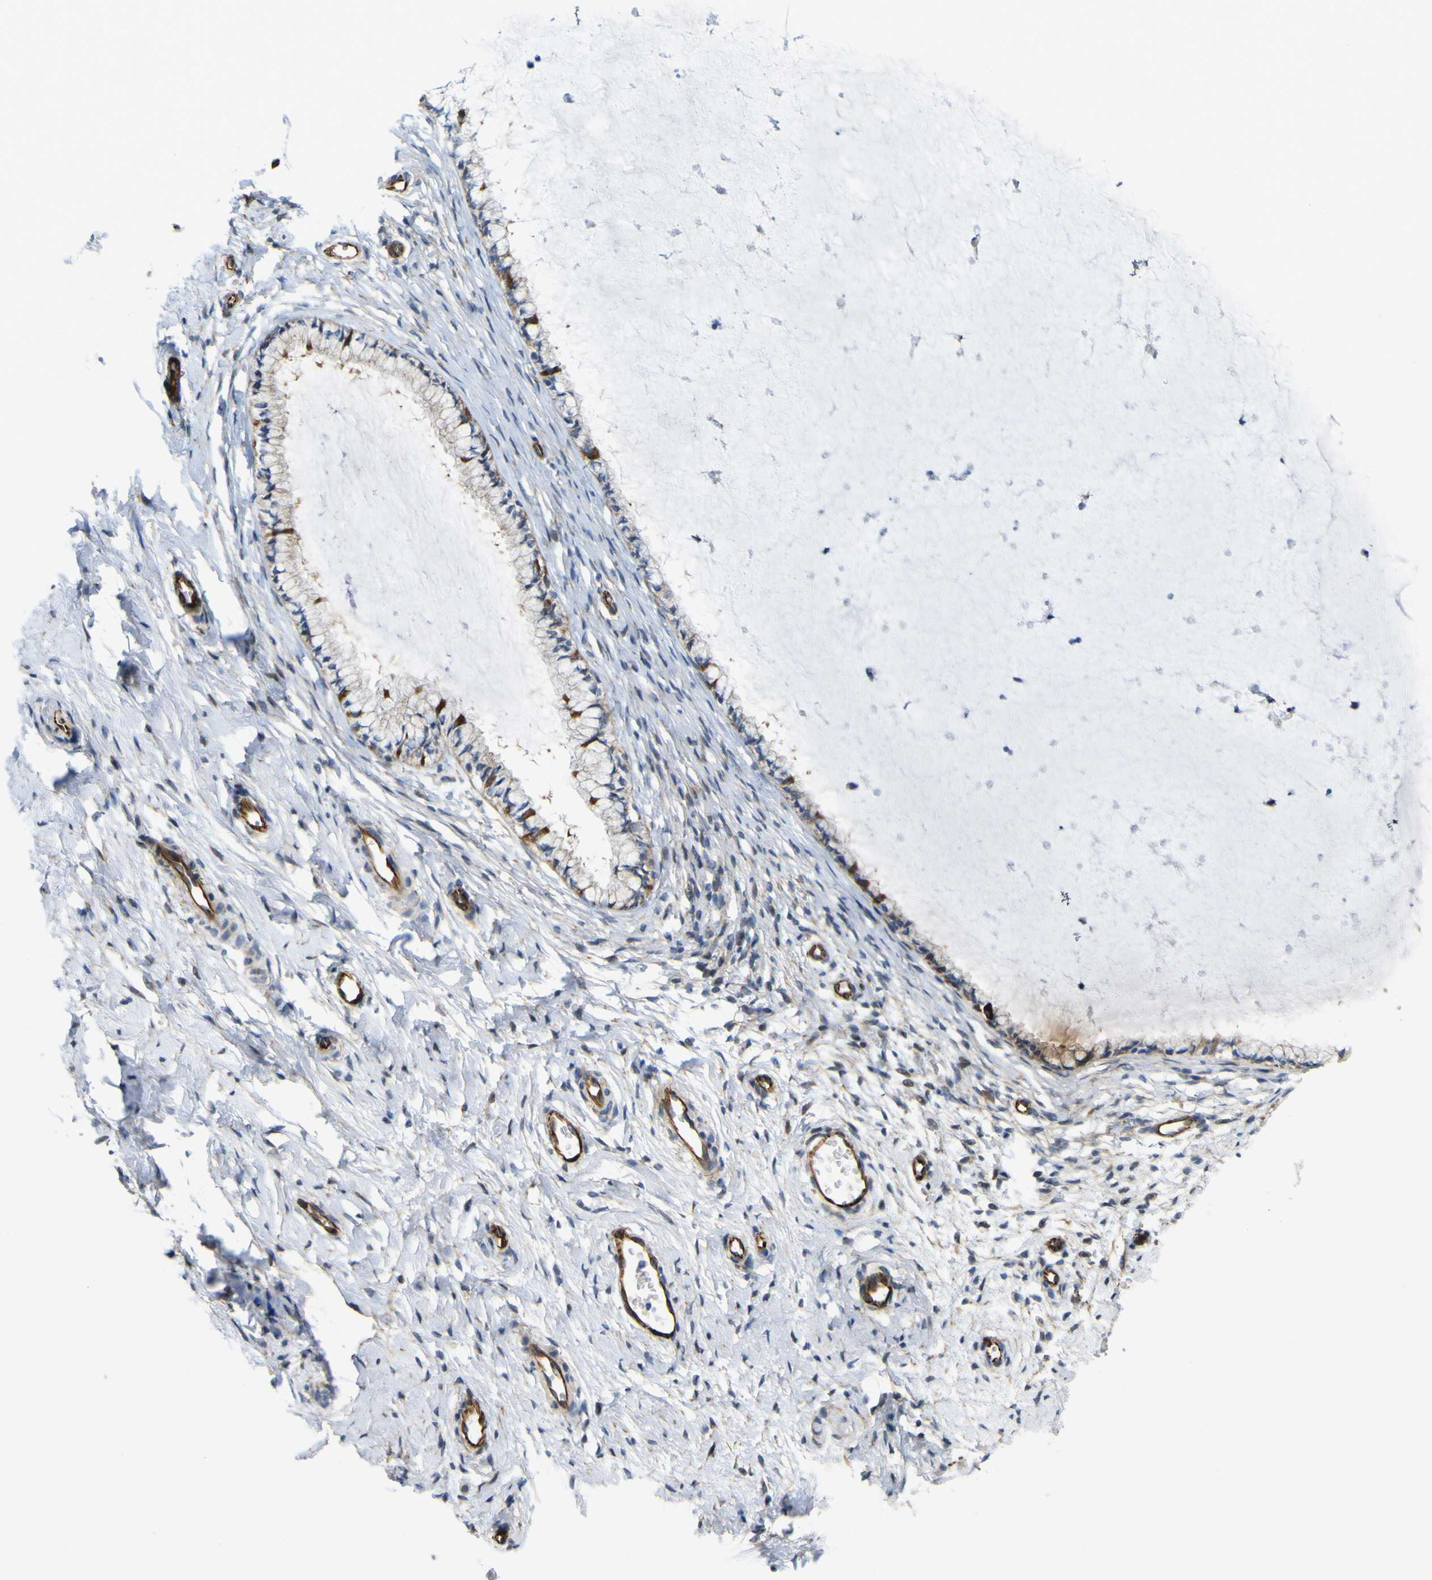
{"staining": {"intensity": "moderate", "quantity": ">75%", "location": "cytoplasmic/membranous"}, "tissue": "cervix", "cell_type": "Glandular cells", "image_type": "normal", "snomed": [{"axis": "morphology", "description": "Normal tissue, NOS"}, {"axis": "topography", "description": "Cervix"}], "caption": "High-magnification brightfield microscopy of unremarkable cervix stained with DAB (brown) and counterstained with hematoxylin (blue). glandular cells exhibit moderate cytoplasmic/membranous staining is appreciated in about>75% of cells. (IHC, brightfield microscopy, high magnification).", "gene": "JPH1", "patient": {"sex": "female", "age": 65}}